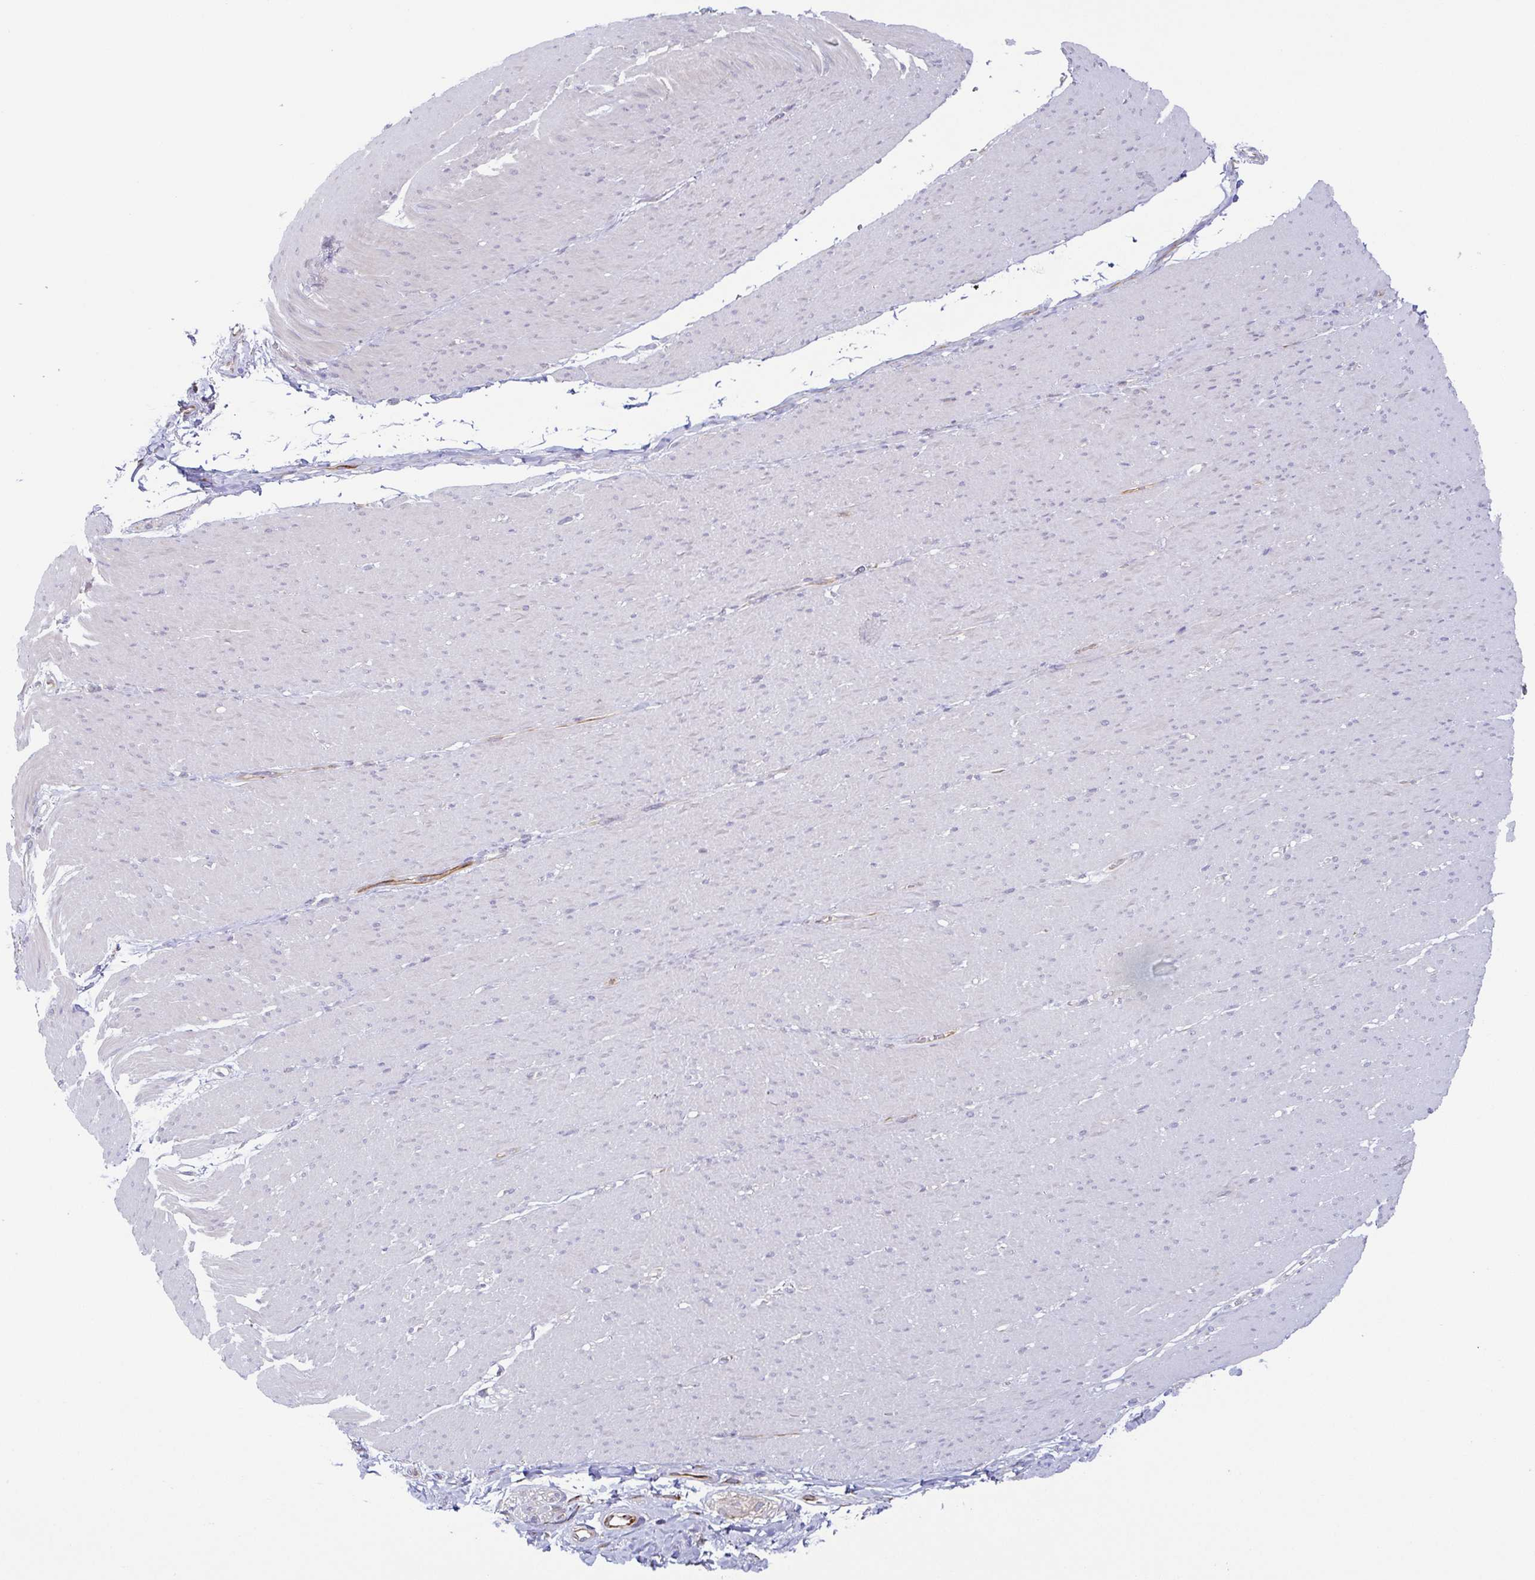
{"staining": {"intensity": "negative", "quantity": "none", "location": "none"}, "tissue": "smooth muscle", "cell_type": "Smooth muscle cells", "image_type": "normal", "snomed": [{"axis": "morphology", "description": "Normal tissue, NOS"}, {"axis": "topography", "description": "Smooth muscle"}, {"axis": "topography", "description": "Rectum"}], "caption": "This is a micrograph of IHC staining of unremarkable smooth muscle, which shows no staining in smooth muscle cells.", "gene": "COL17A1", "patient": {"sex": "male", "age": 53}}